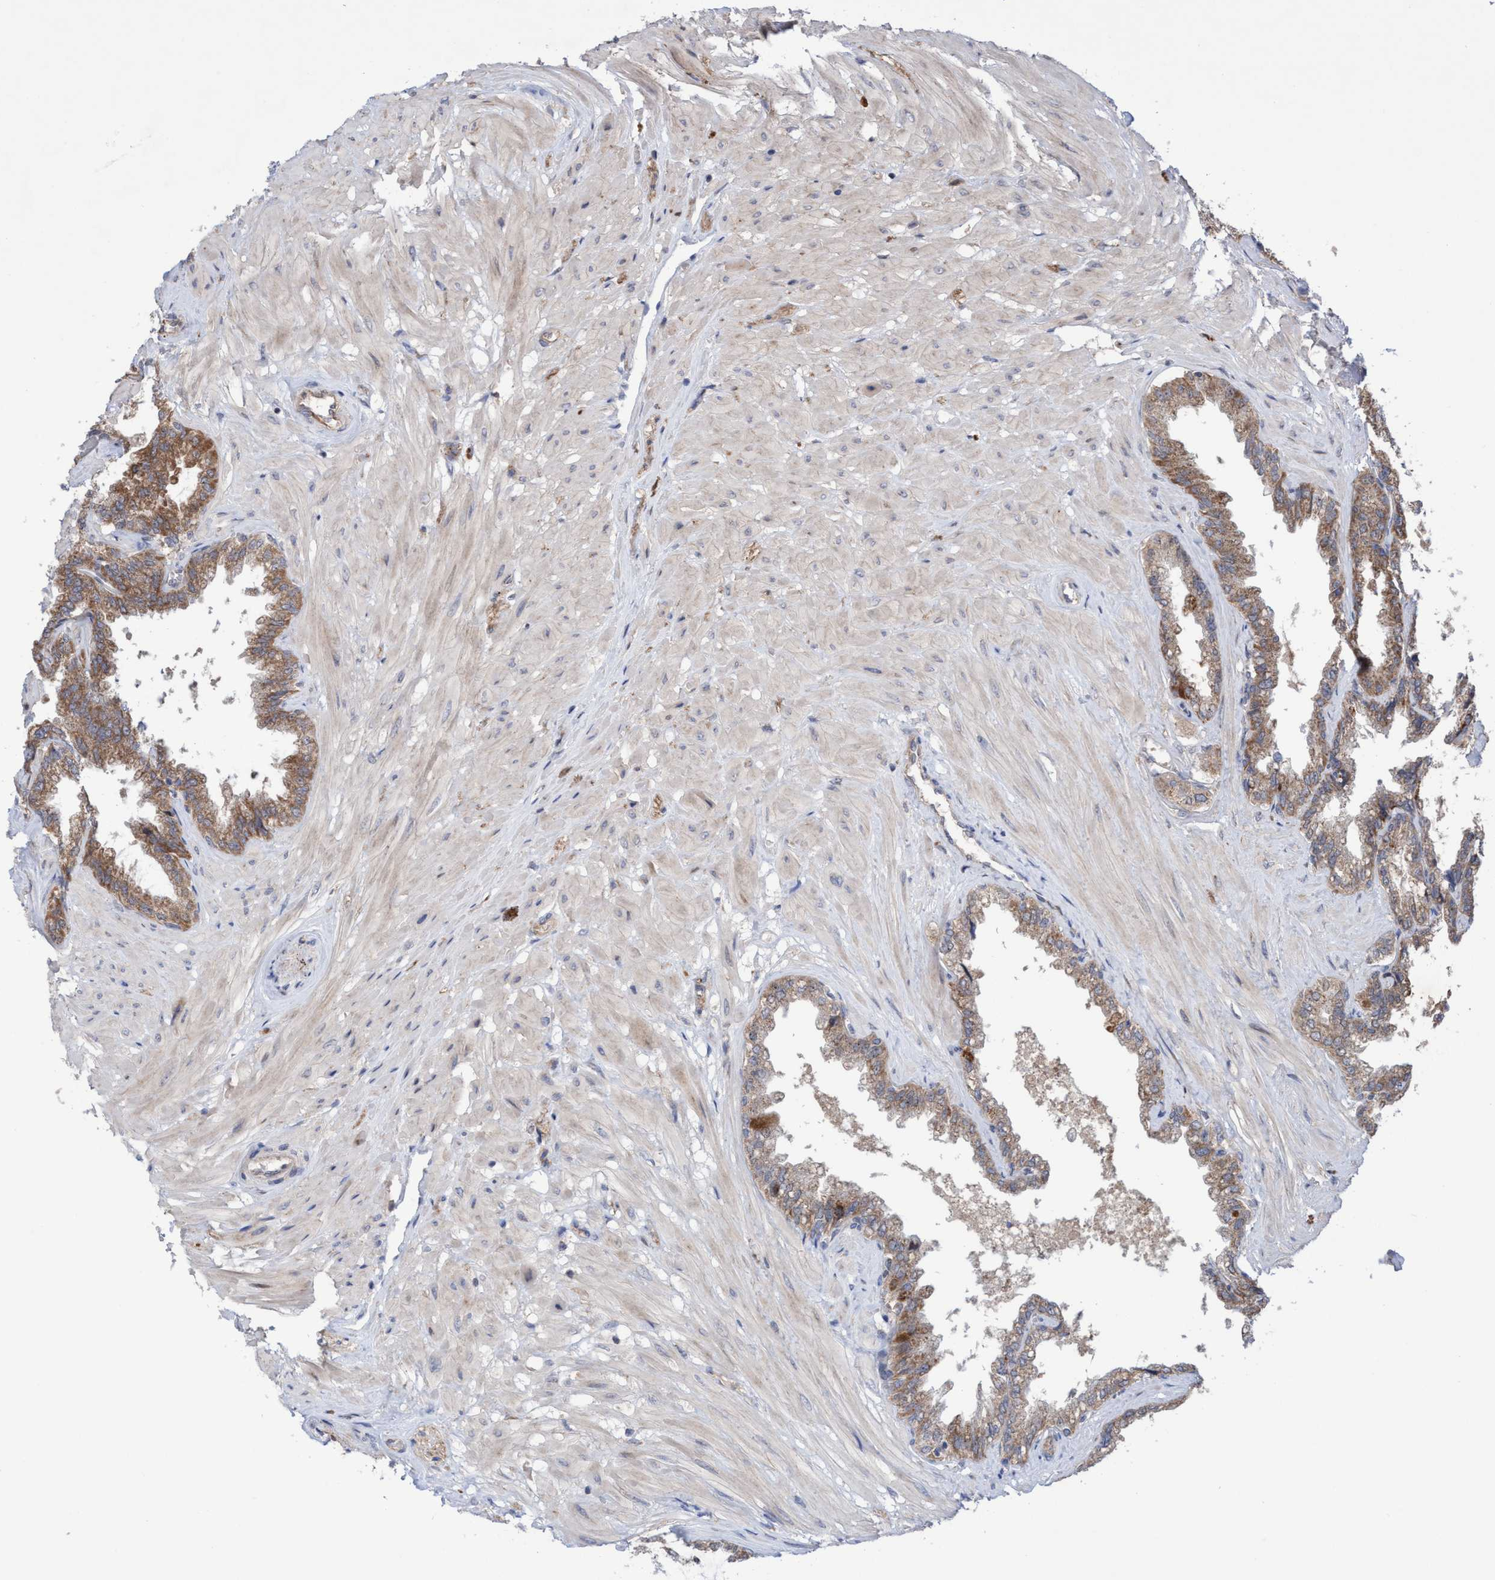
{"staining": {"intensity": "moderate", "quantity": ">75%", "location": "cytoplasmic/membranous"}, "tissue": "seminal vesicle", "cell_type": "Glandular cells", "image_type": "normal", "snomed": [{"axis": "morphology", "description": "Normal tissue, NOS"}, {"axis": "topography", "description": "Seminal veicle"}], "caption": "Immunohistochemistry (IHC) photomicrograph of normal seminal vesicle: seminal vesicle stained using immunohistochemistry (IHC) shows medium levels of moderate protein expression localized specifically in the cytoplasmic/membranous of glandular cells, appearing as a cytoplasmic/membranous brown color.", "gene": "P2RY14", "patient": {"sex": "male", "age": 46}}